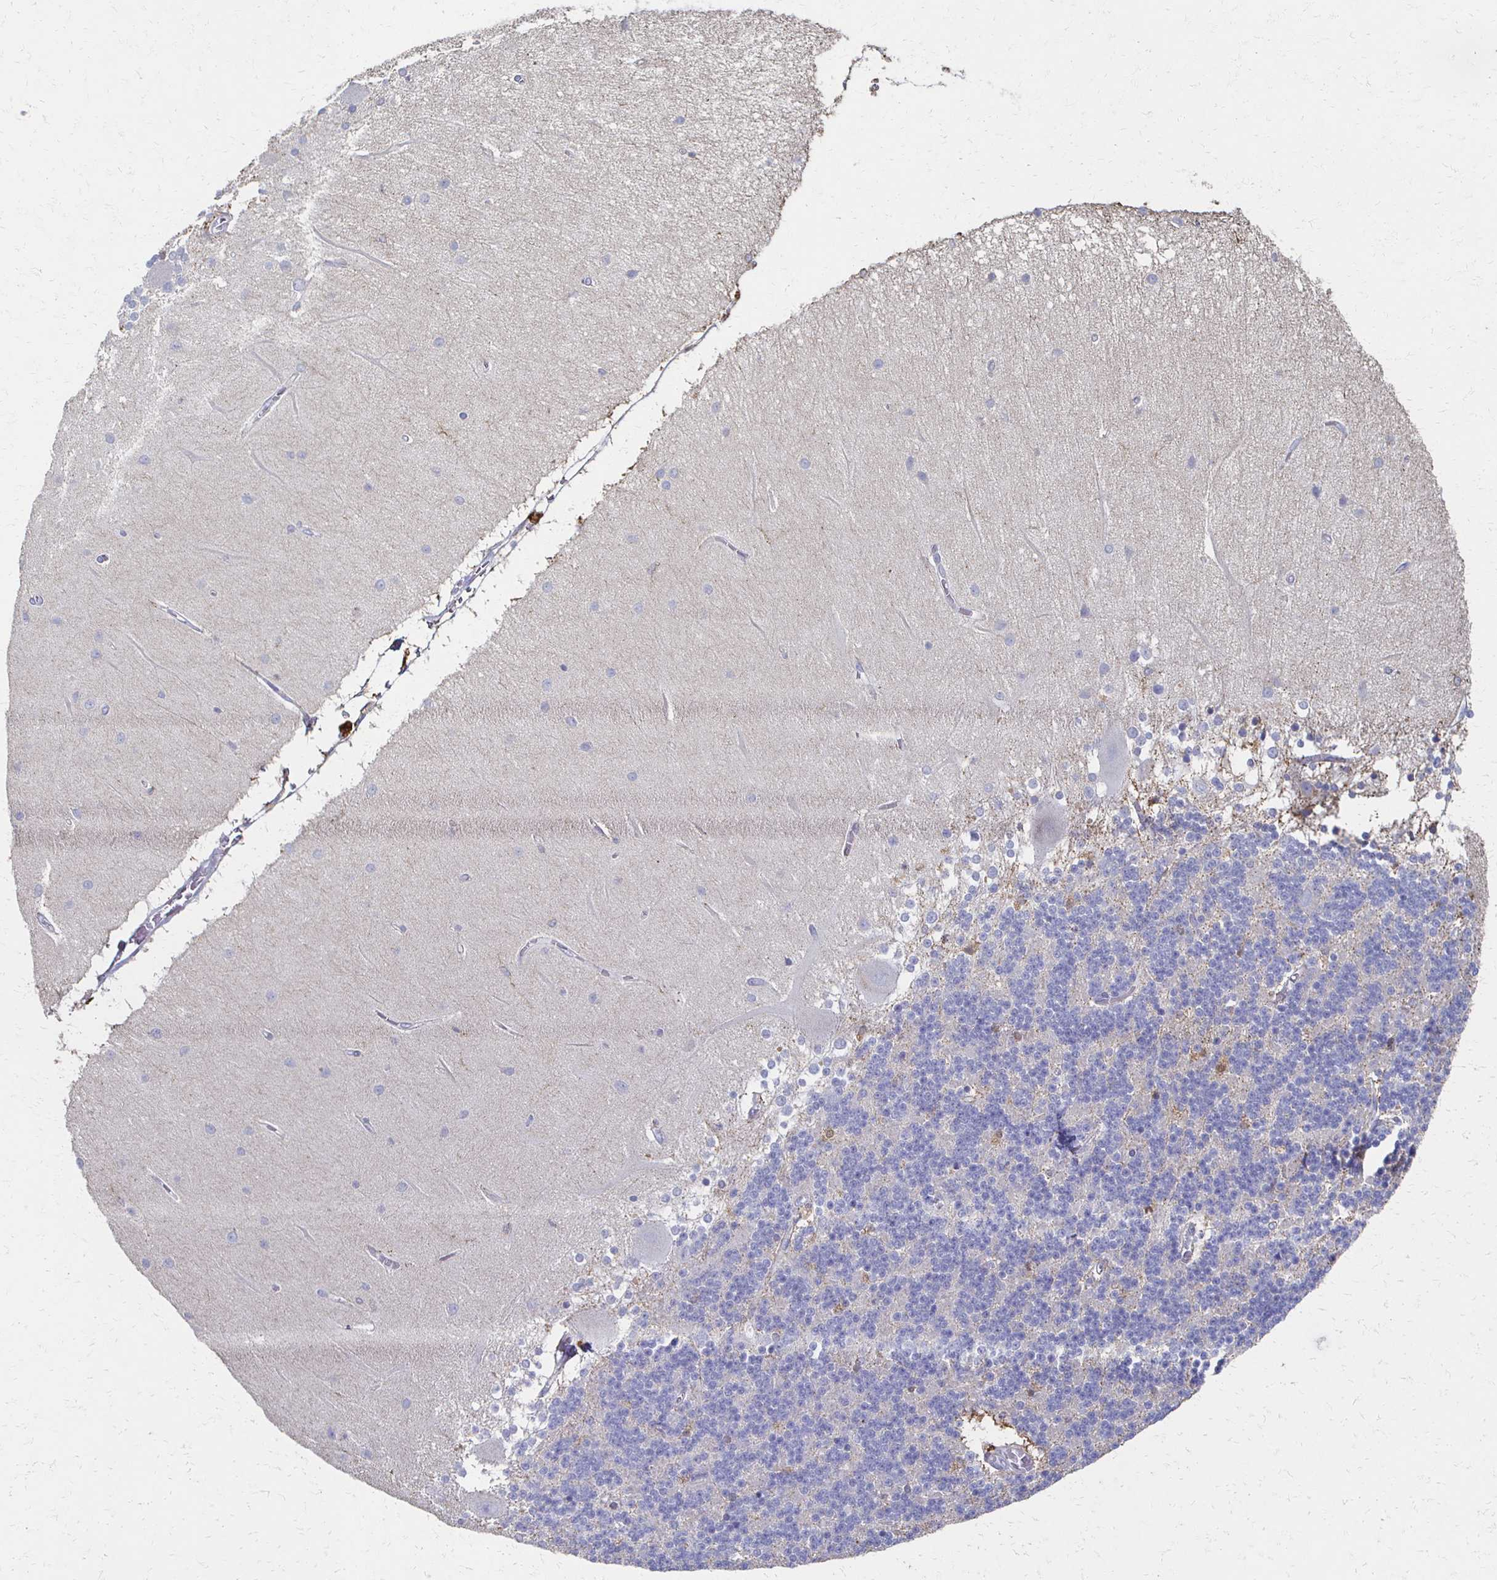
{"staining": {"intensity": "negative", "quantity": "none", "location": "none"}, "tissue": "cerebellum", "cell_type": "Cells in granular layer", "image_type": "normal", "snomed": [{"axis": "morphology", "description": "Normal tissue, NOS"}, {"axis": "topography", "description": "Cerebellum"}], "caption": "There is no significant staining in cells in granular layer of cerebellum.", "gene": "CX3CR1", "patient": {"sex": "female", "age": 54}}